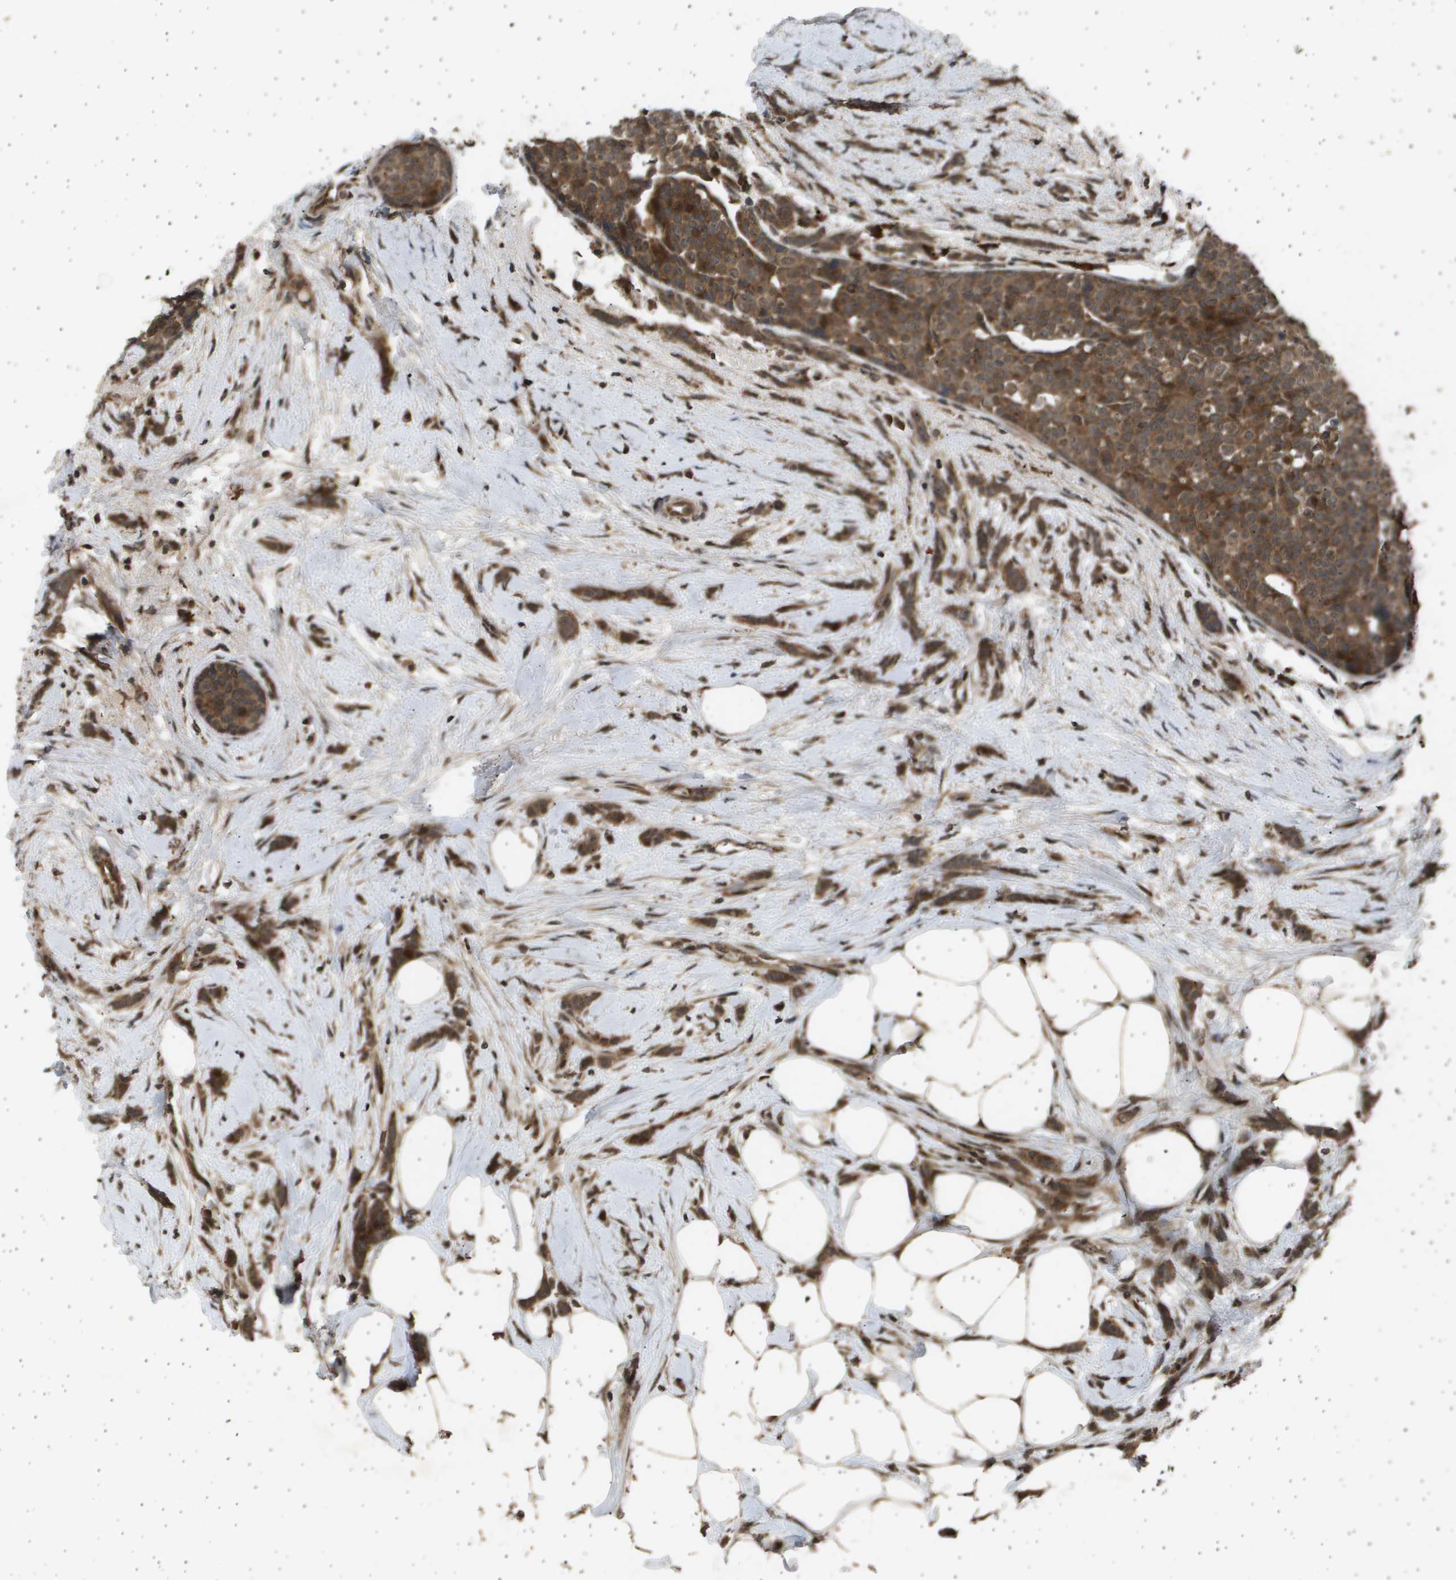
{"staining": {"intensity": "moderate", "quantity": ">75%", "location": "cytoplasmic/membranous,nuclear"}, "tissue": "breast cancer", "cell_type": "Tumor cells", "image_type": "cancer", "snomed": [{"axis": "morphology", "description": "Lobular carcinoma, in situ"}, {"axis": "morphology", "description": "Lobular carcinoma"}, {"axis": "topography", "description": "Breast"}], "caption": "DAB immunohistochemical staining of human breast cancer (lobular carcinoma in situ) shows moderate cytoplasmic/membranous and nuclear protein expression in about >75% of tumor cells.", "gene": "TNRC6A", "patient": {"sex": "female", "age": 41}}